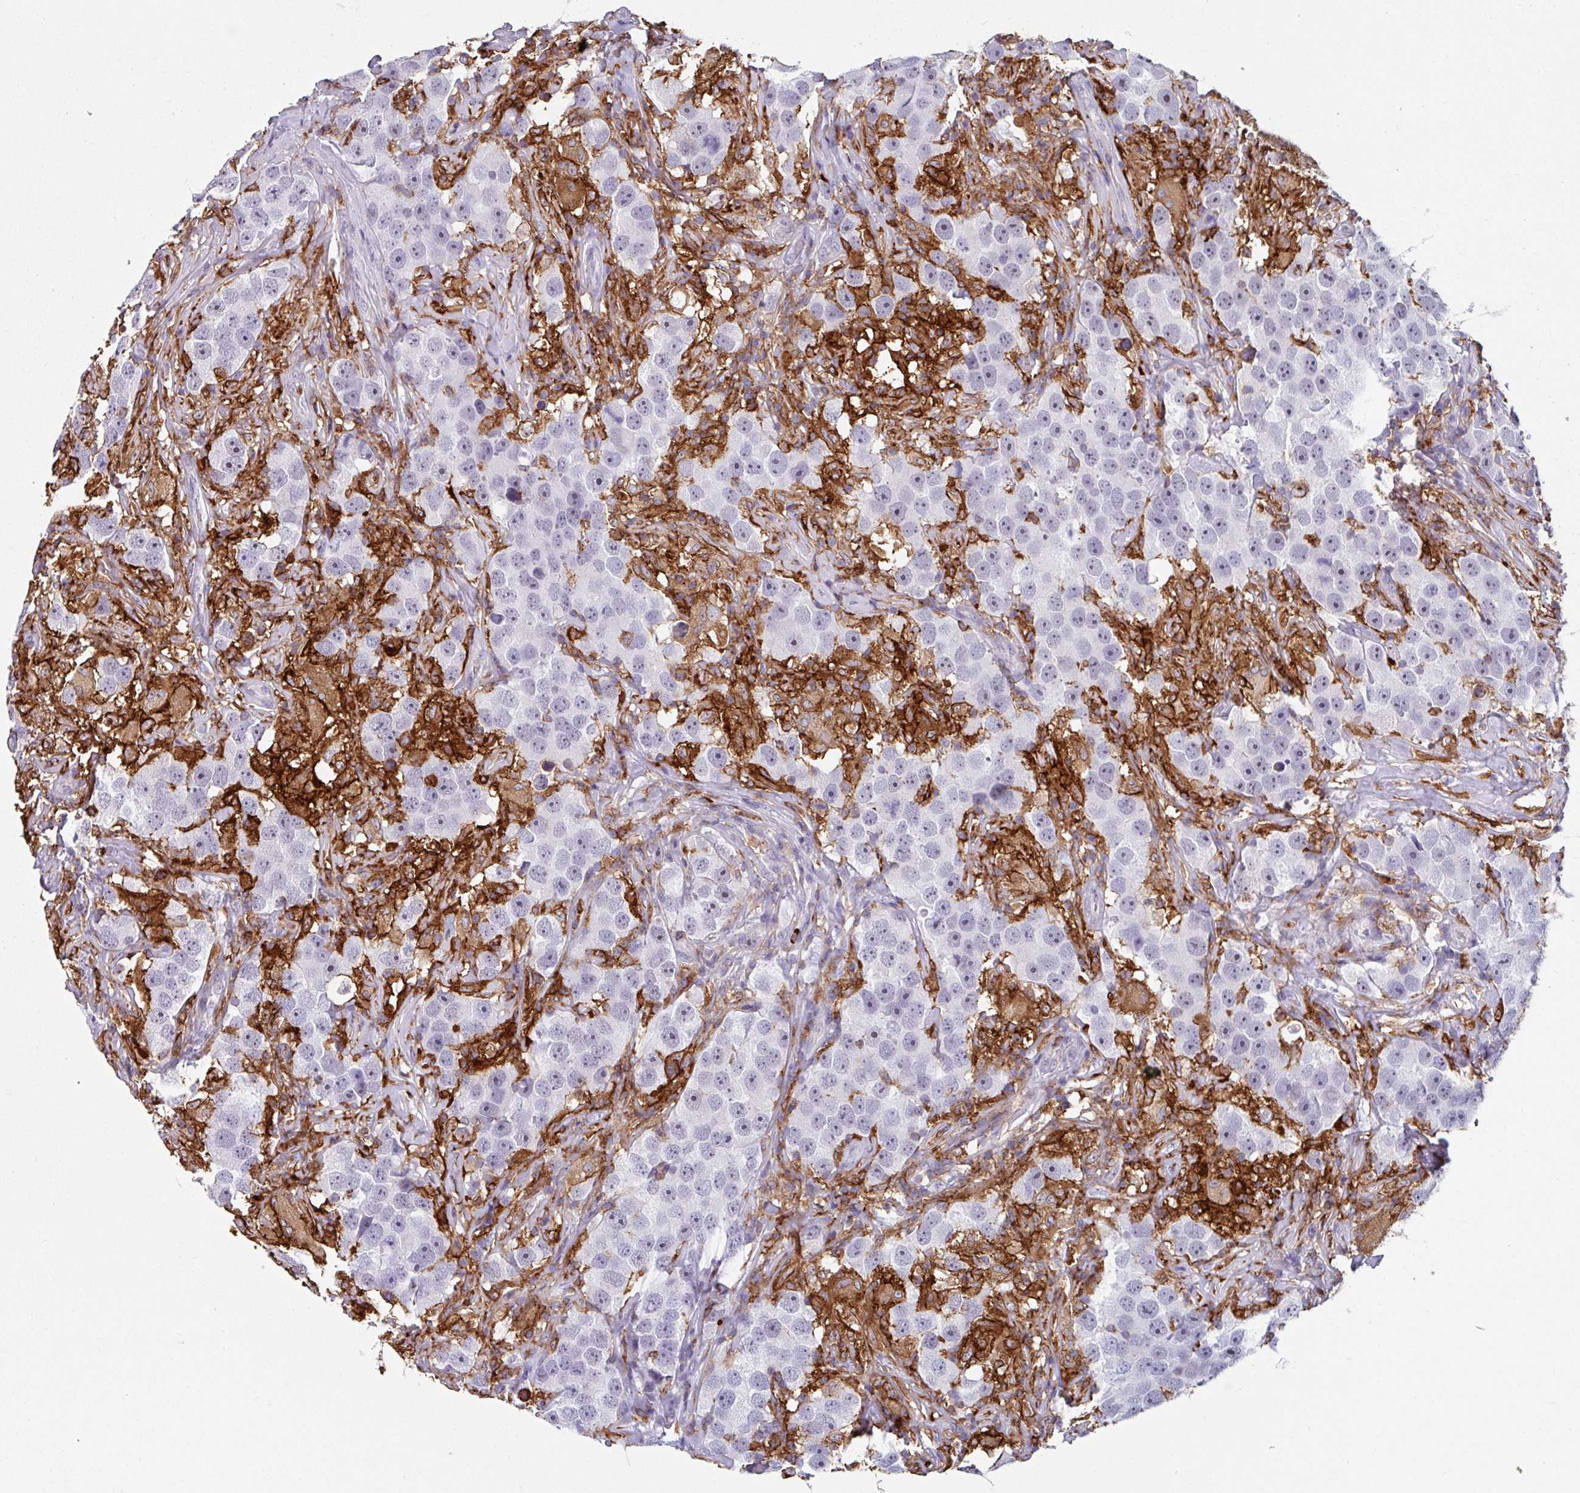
{"staining": {"intensity": "negative", "quantity": "none", "location": "none"}, "tissue": "testis cancer", "cell_type": "Tumor cells", "image_type": "cancer", "snomed": [{"axis": "morphology", "description": "Seminoma, NOS"}, {"axis": "topography", "description": "Testis"}], "caption": "Human testis seminoma stained for a protein using immunohistochemistry shows no expression in tumor cells.", "gene": "EXOSC5", "patient": {"sex": "male", "age": 49}}